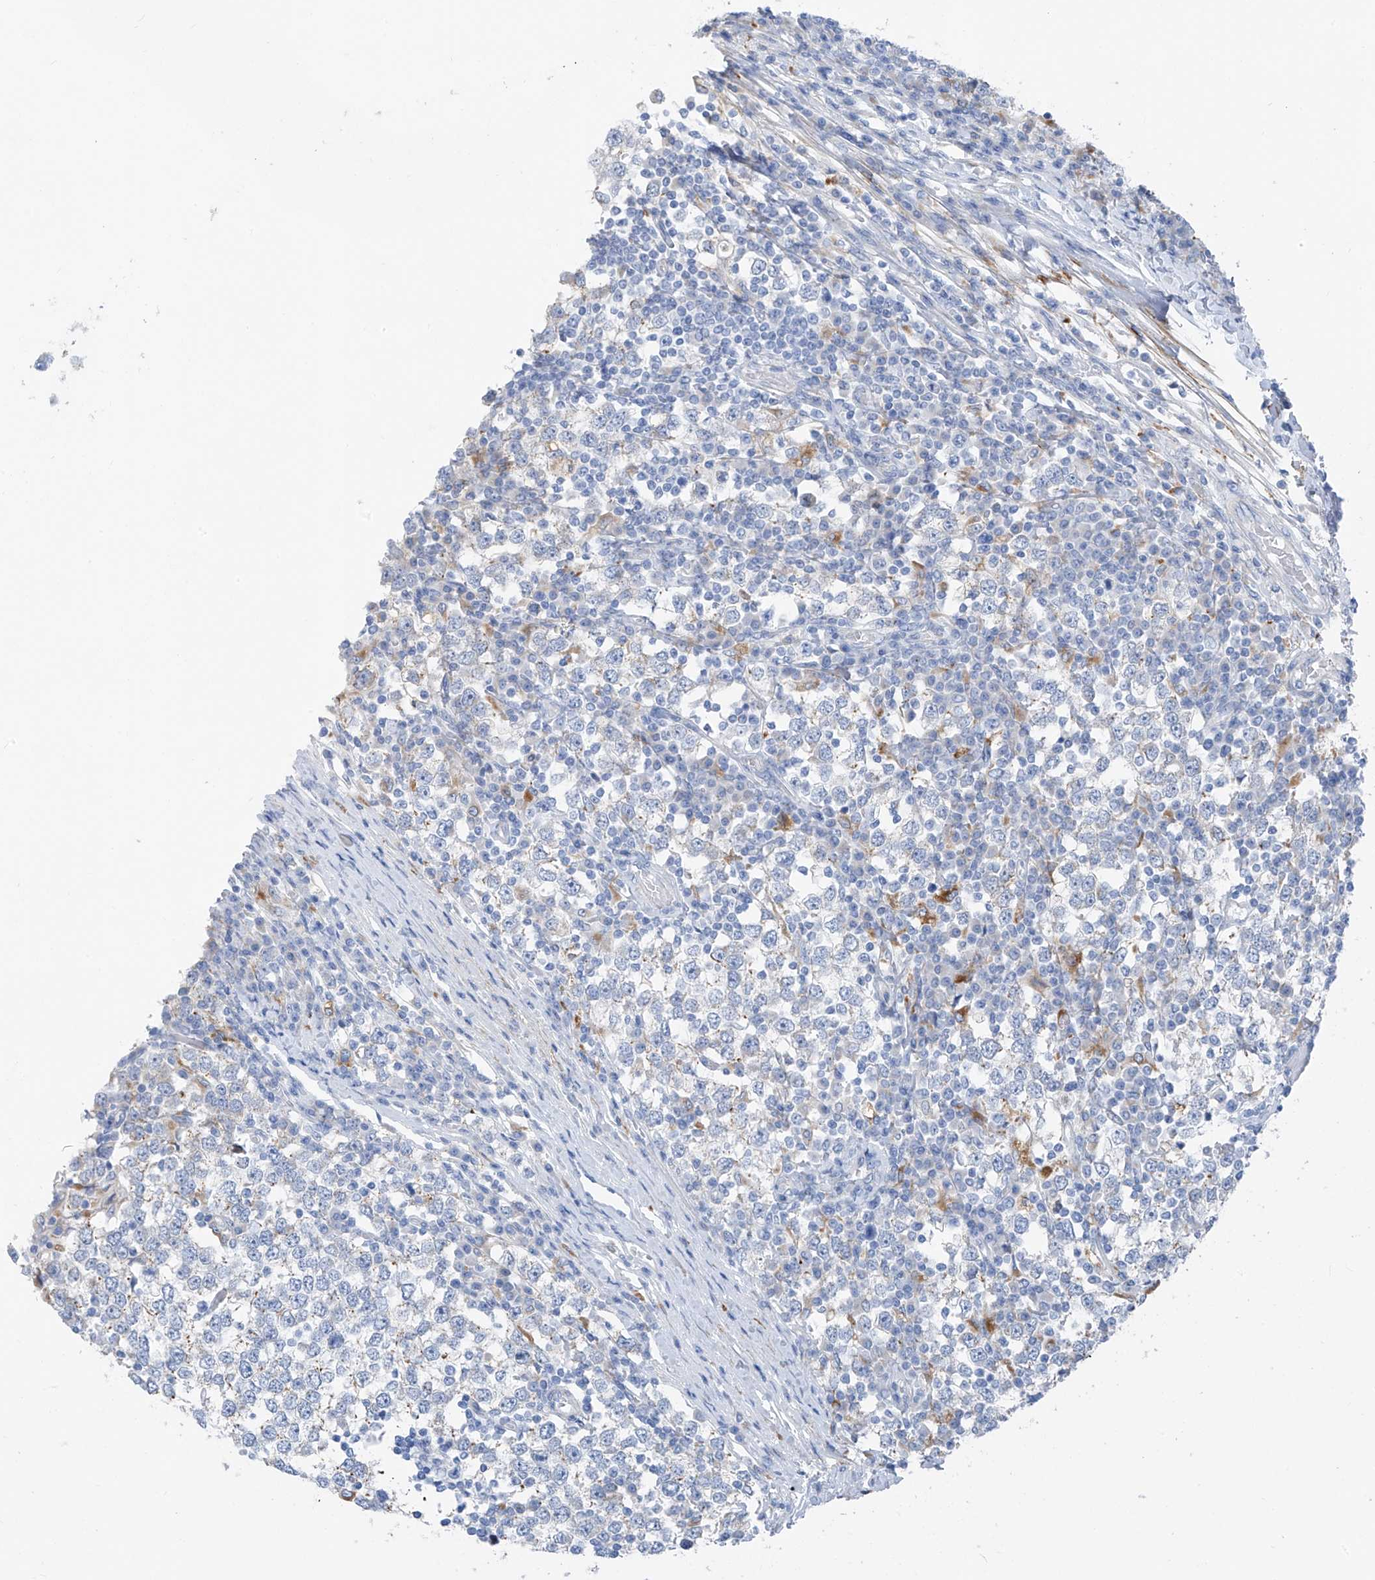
{"staining": {"intensity": "negative", "quantity": "none", "location": "none"}, "tissue": "testis cancer", "cell_type": "Tumor cells", "image_type": "cancer", "snomed": [{"axis": "morphology", "description": "Seminoma, NOS"}, {"axis": "topography", "description": "Testis"}], "caption": "DAB immunohistochemical staining of human seminoma (testis) demonstrates no significant positivity in tumor cells. (IHC, brightfield microscopy, high magnification).", "gene": "GLMP", "patient": {"sex": "male", "age": 65}}